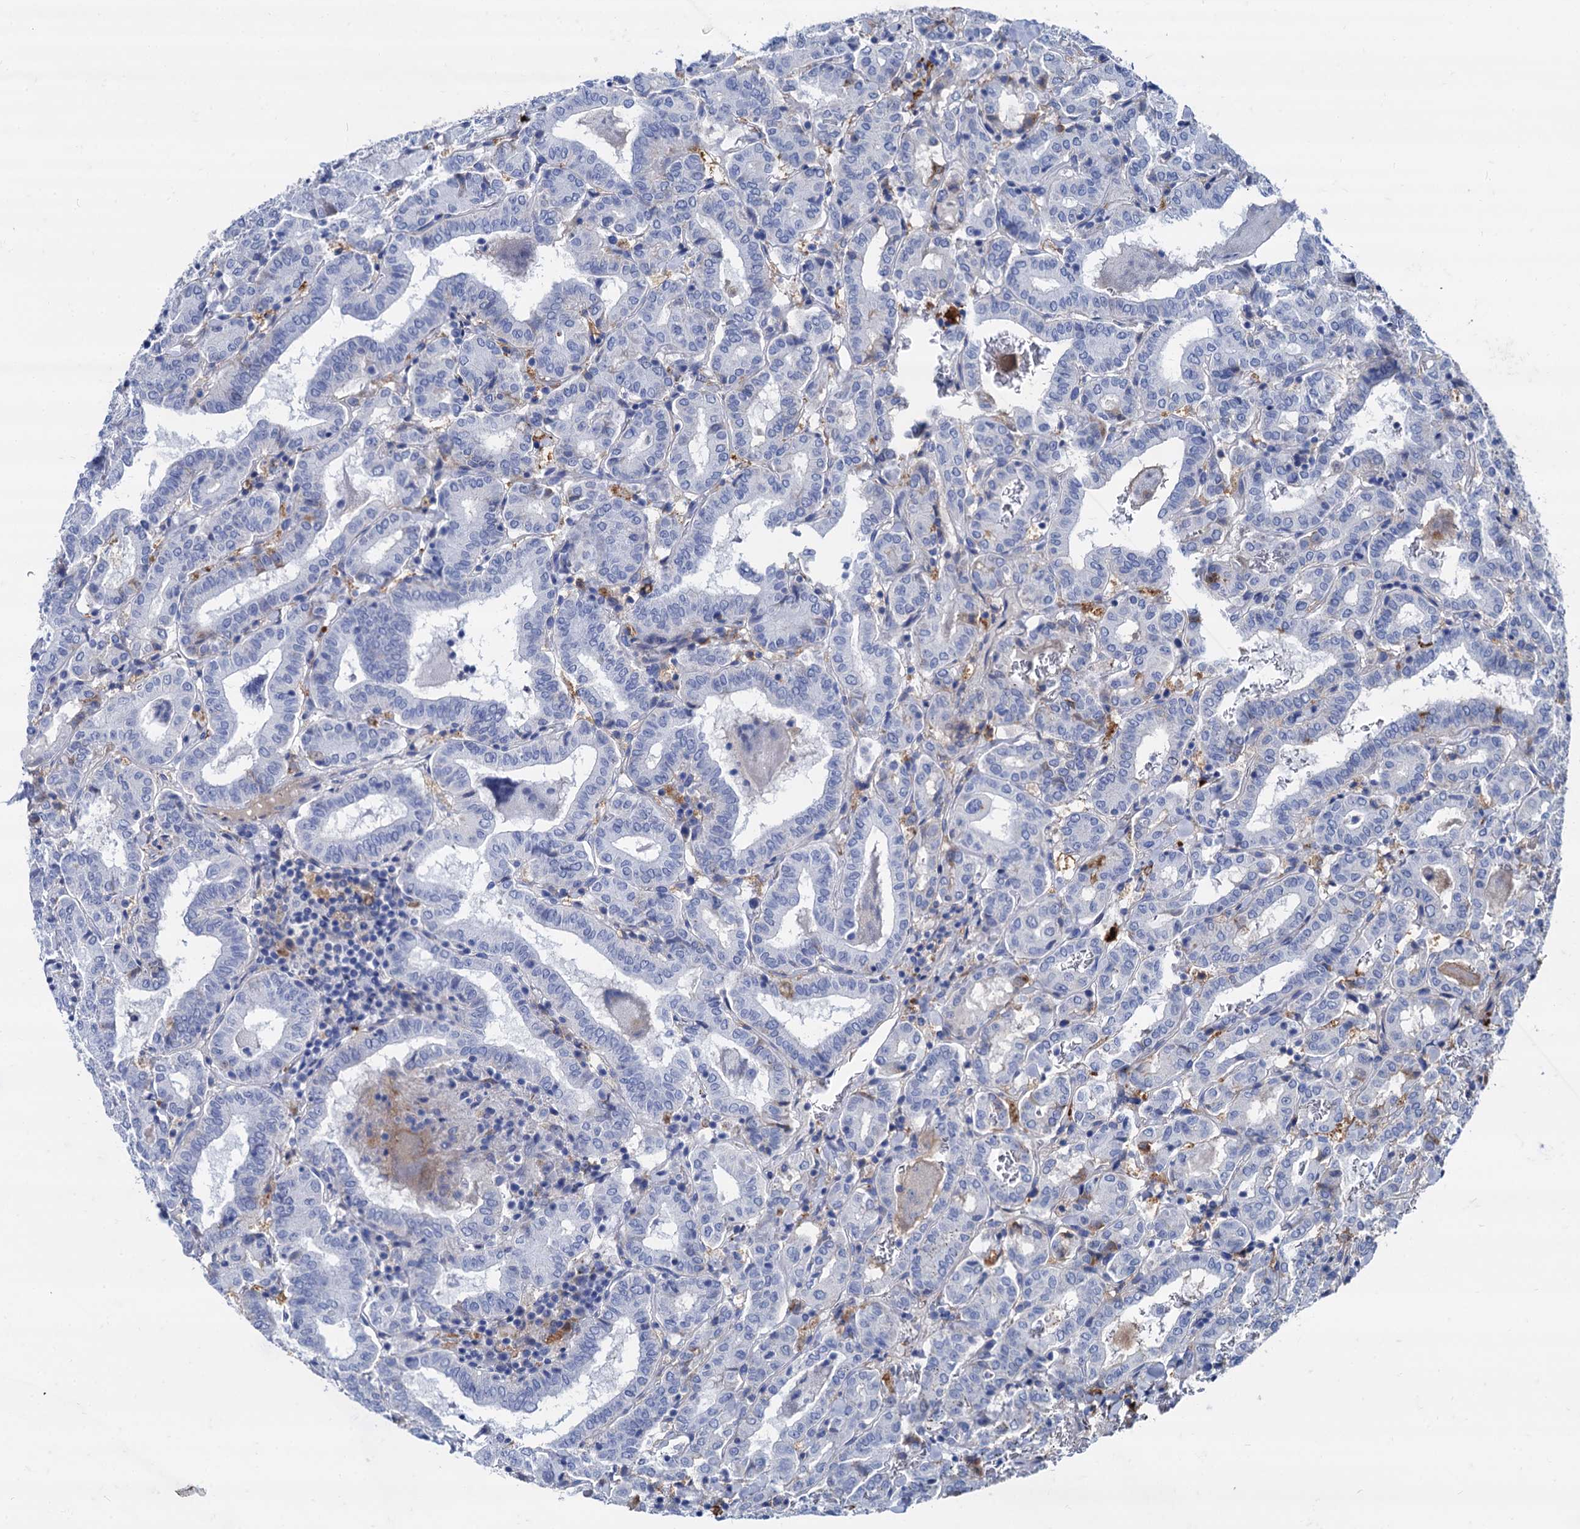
{"staining": {"intensity": "negative", "quantity": "none", "location": "none"}, "tissue": "thyroid cancer", "cell_type": "Tumor cells", "image_type": "cancer", "snomed": [{"axis": "morphology", "description": "Papillary adenocarcinoma, NOS"}, {"axis": "topography", "description": "Thyroid gland"}], "caption": "Human thyroid cancer stained for a protein using immunohistochemistry (IHC) displays no staining in tumor cells.", "gene": "APOD", "patient": {"sex": "female", "age": 72}}